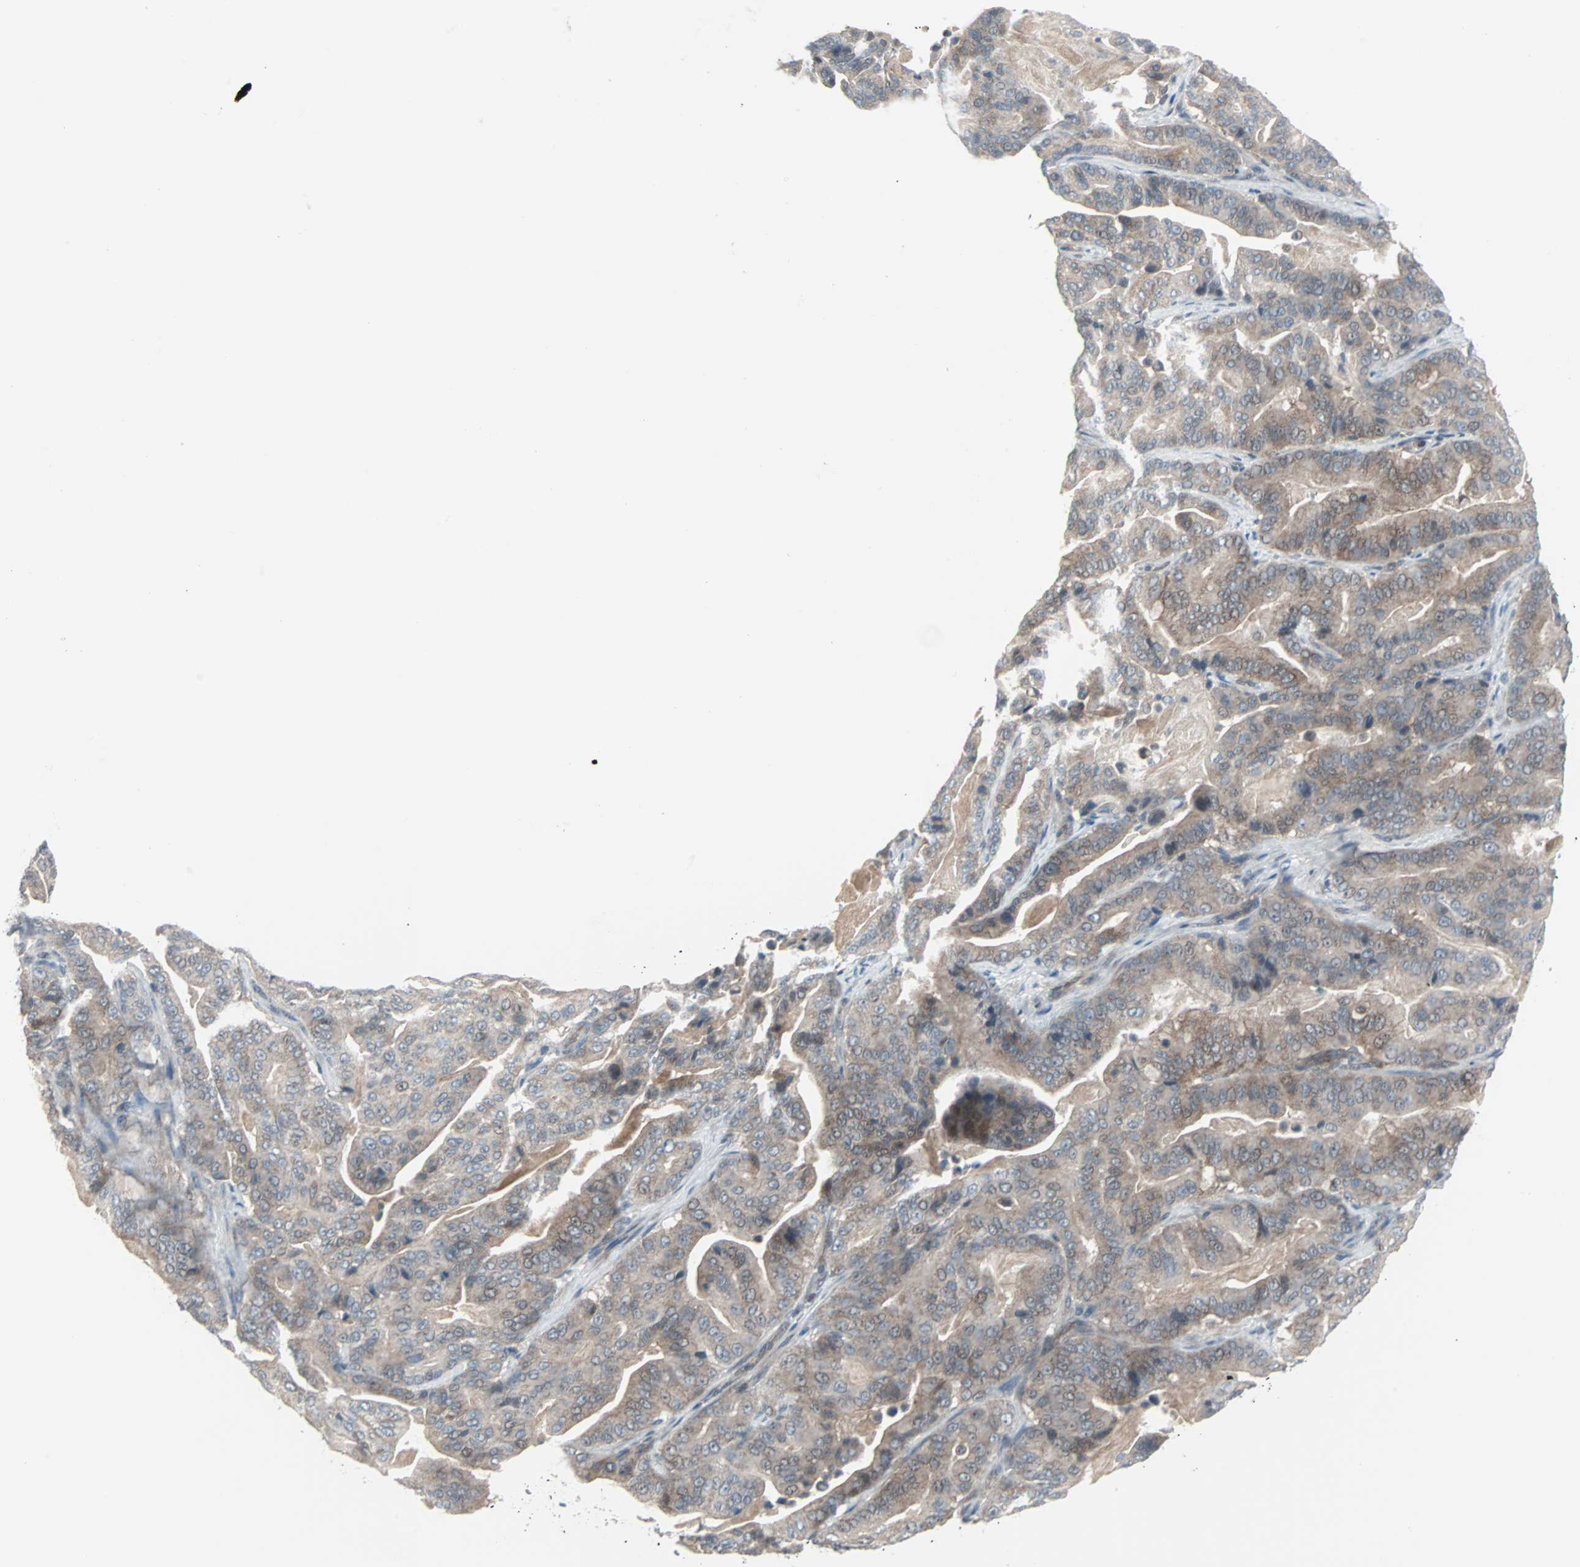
{"staining": {"intensity": "weak", "quantity": ">75%", "location": "cytoplasmic/membranous"}, "tissue": "pancreatic cancer", "cell_type": "Tumor cells", "image_type": "cancer", "snomed": [{"axis": "morphology", "description": "Adenocarcinoma, NOS"}, {"axis": "topography", "description": "Pancreas"}], "caption": "Tumor cells demonstrate low levels of weak cytoplasmic/membranous positivity in approximately >75% of cells in pancreatic cancer (adenocarcinoma).", "gene": "CASP3", "patient": {"sex": "male", "age": 63}}